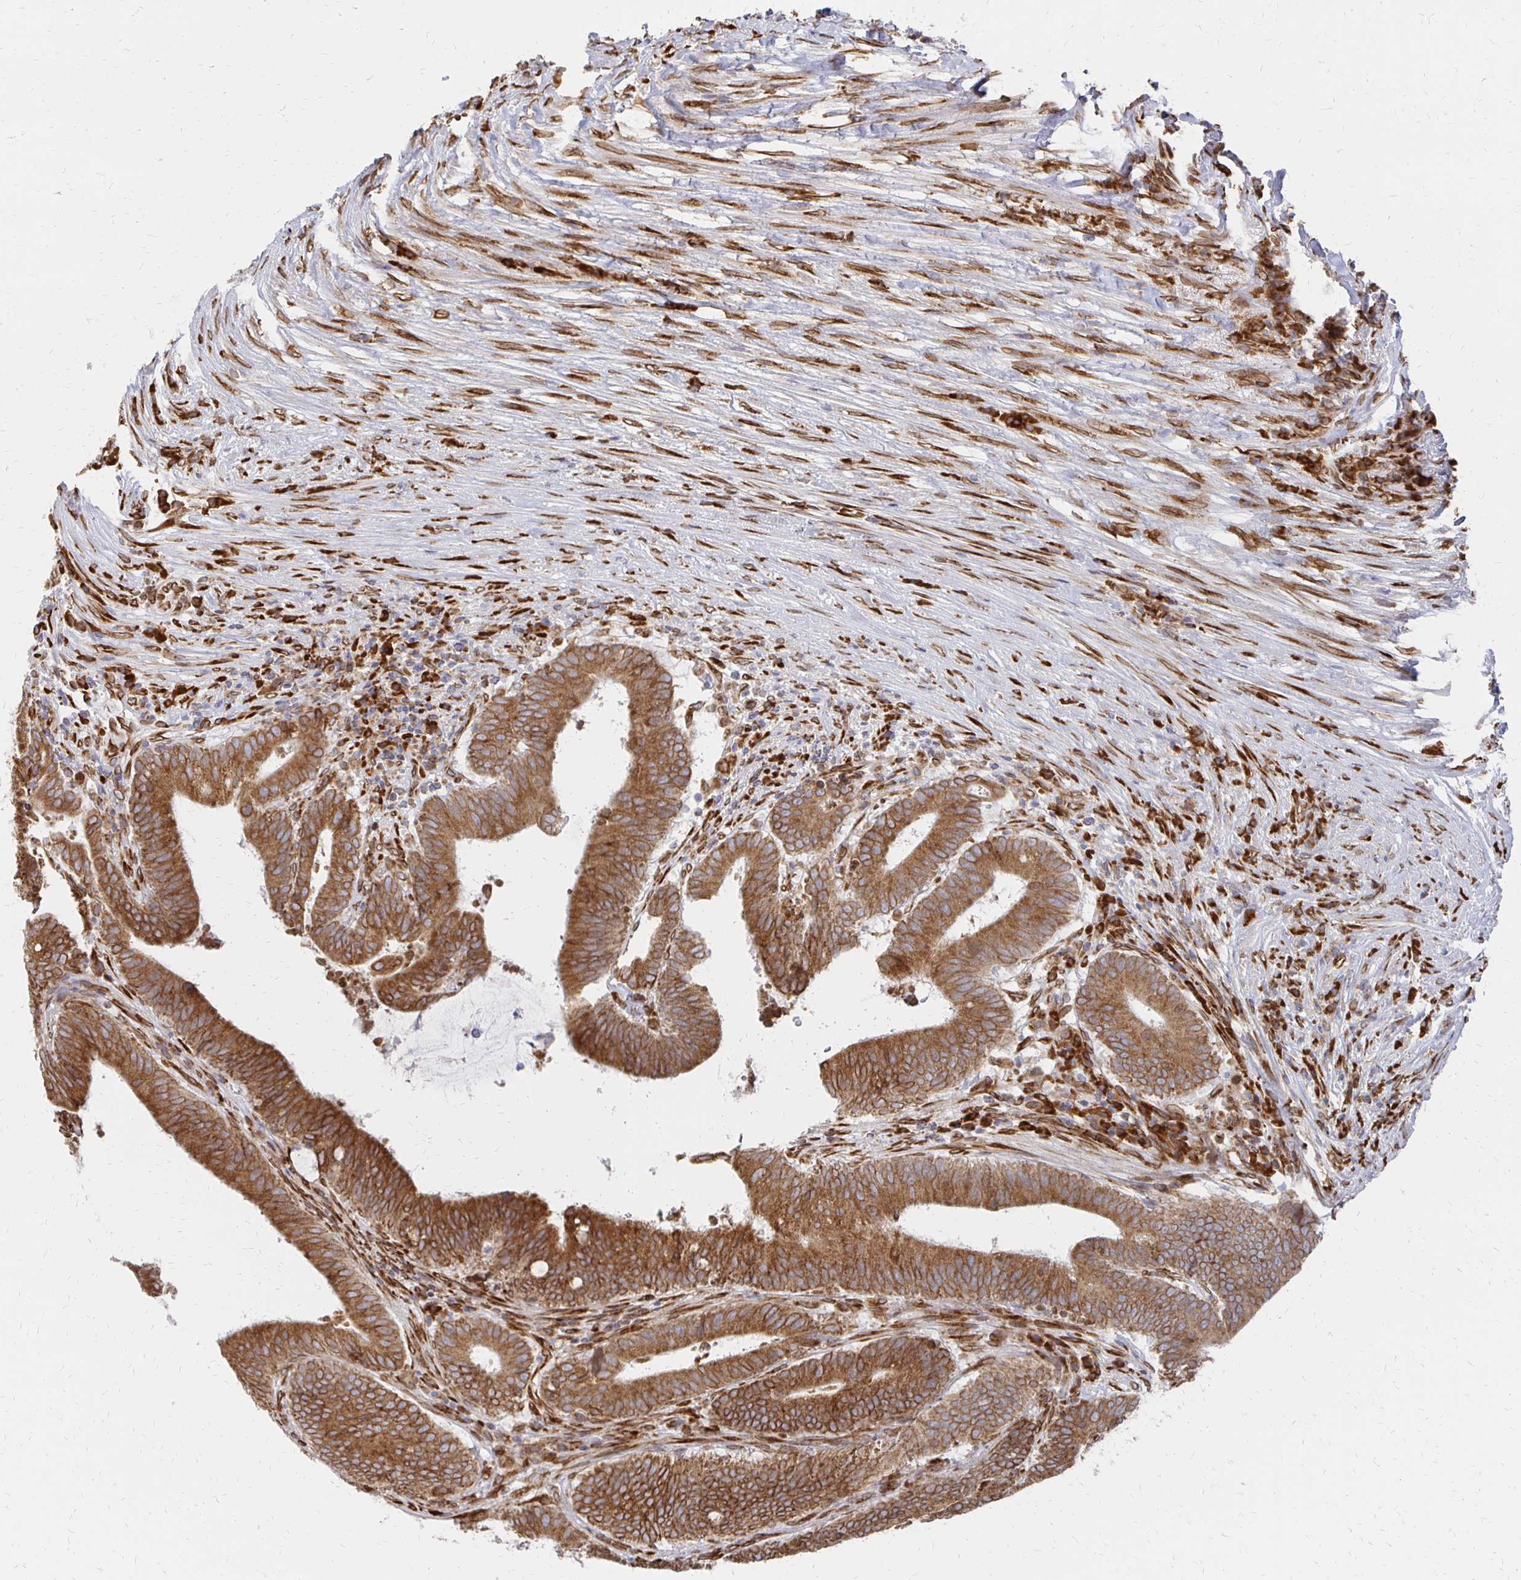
{"staining": {"intensity": "strong", "quantity": ">75%", "location": "cytoplasmic/membranous,nuclear"}, "tissue": "colorectal cancer", "cell_type": "Tumor cells", "image_type": "cancer", "snomed": [{"axis": "morphology", "description": "Adenocarcinoma, NOS"}, {"axis": "topography", "description": "Colon"}], "caption": "Tumor cells reveal strong cytoplasmic/membranous and nuclear staining in about >75% of cells in adenocarcinoma (colorectal).", "gene": "PELI3", "patient": {"sex": "female", "age": 43}}